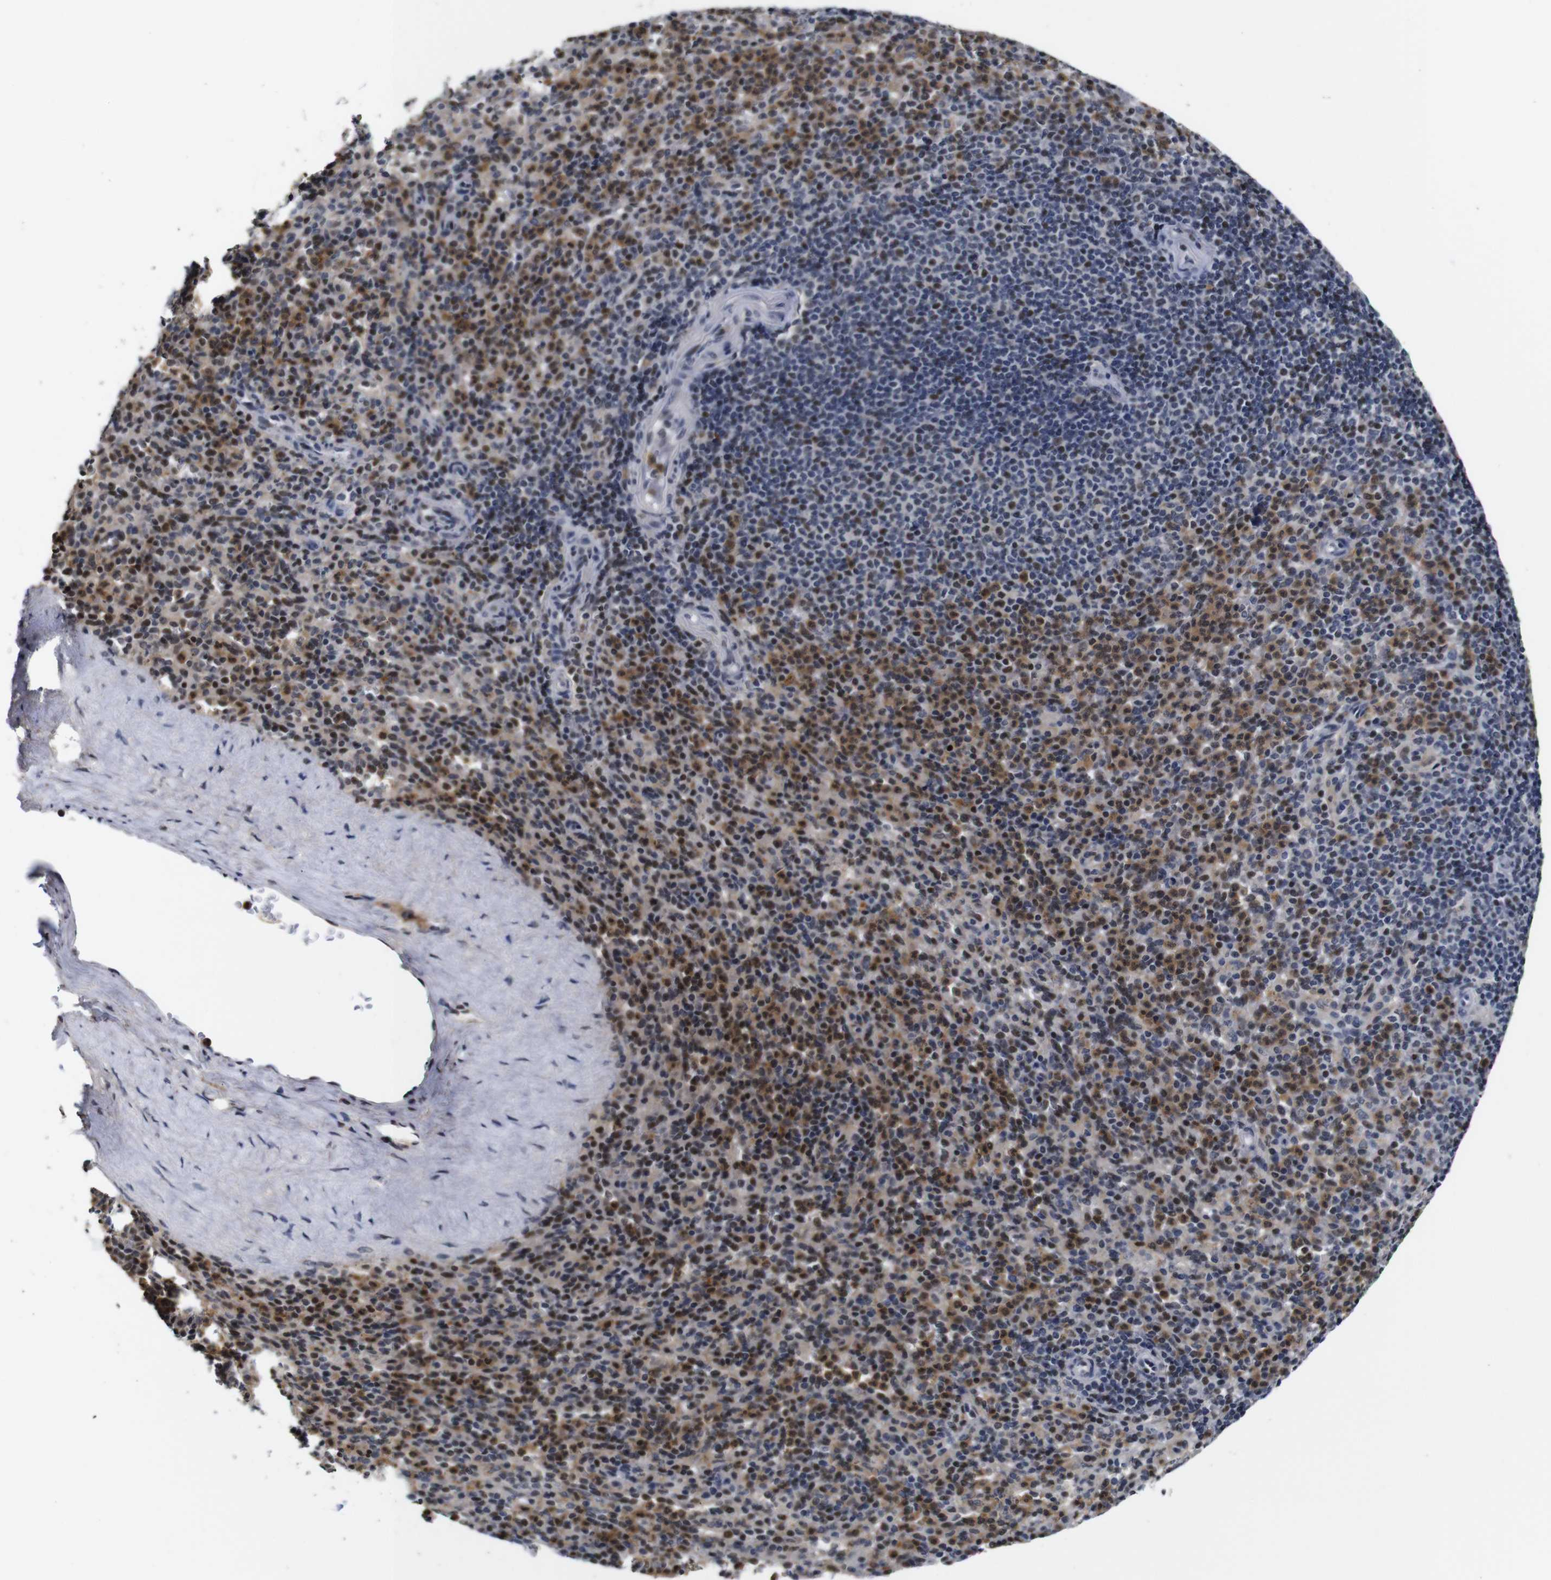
{"staining": {"intensity": "moderate", "quantity": "25%-75%", "location": "cytoplasmic/membranous,nuclear"}, "tissue": "spleen", "cell_type": "Cells in red pulp", "image_type": "normal", "snomed": [{"axis": "morphology", "description": "Normal tissue, NOS"}, {"axis": "topography", "description": "Spleen"}], "caption": "A micrograph showing moderate cytoplasmic/membranous,nuclear positivity in approximately 25%-75% of cells in red pulp in unremarkable spleen, as visualized by brown immunohistochemical staining.", "gene": "NTRK3", "patient": {"sex": "male", "age": 36}}